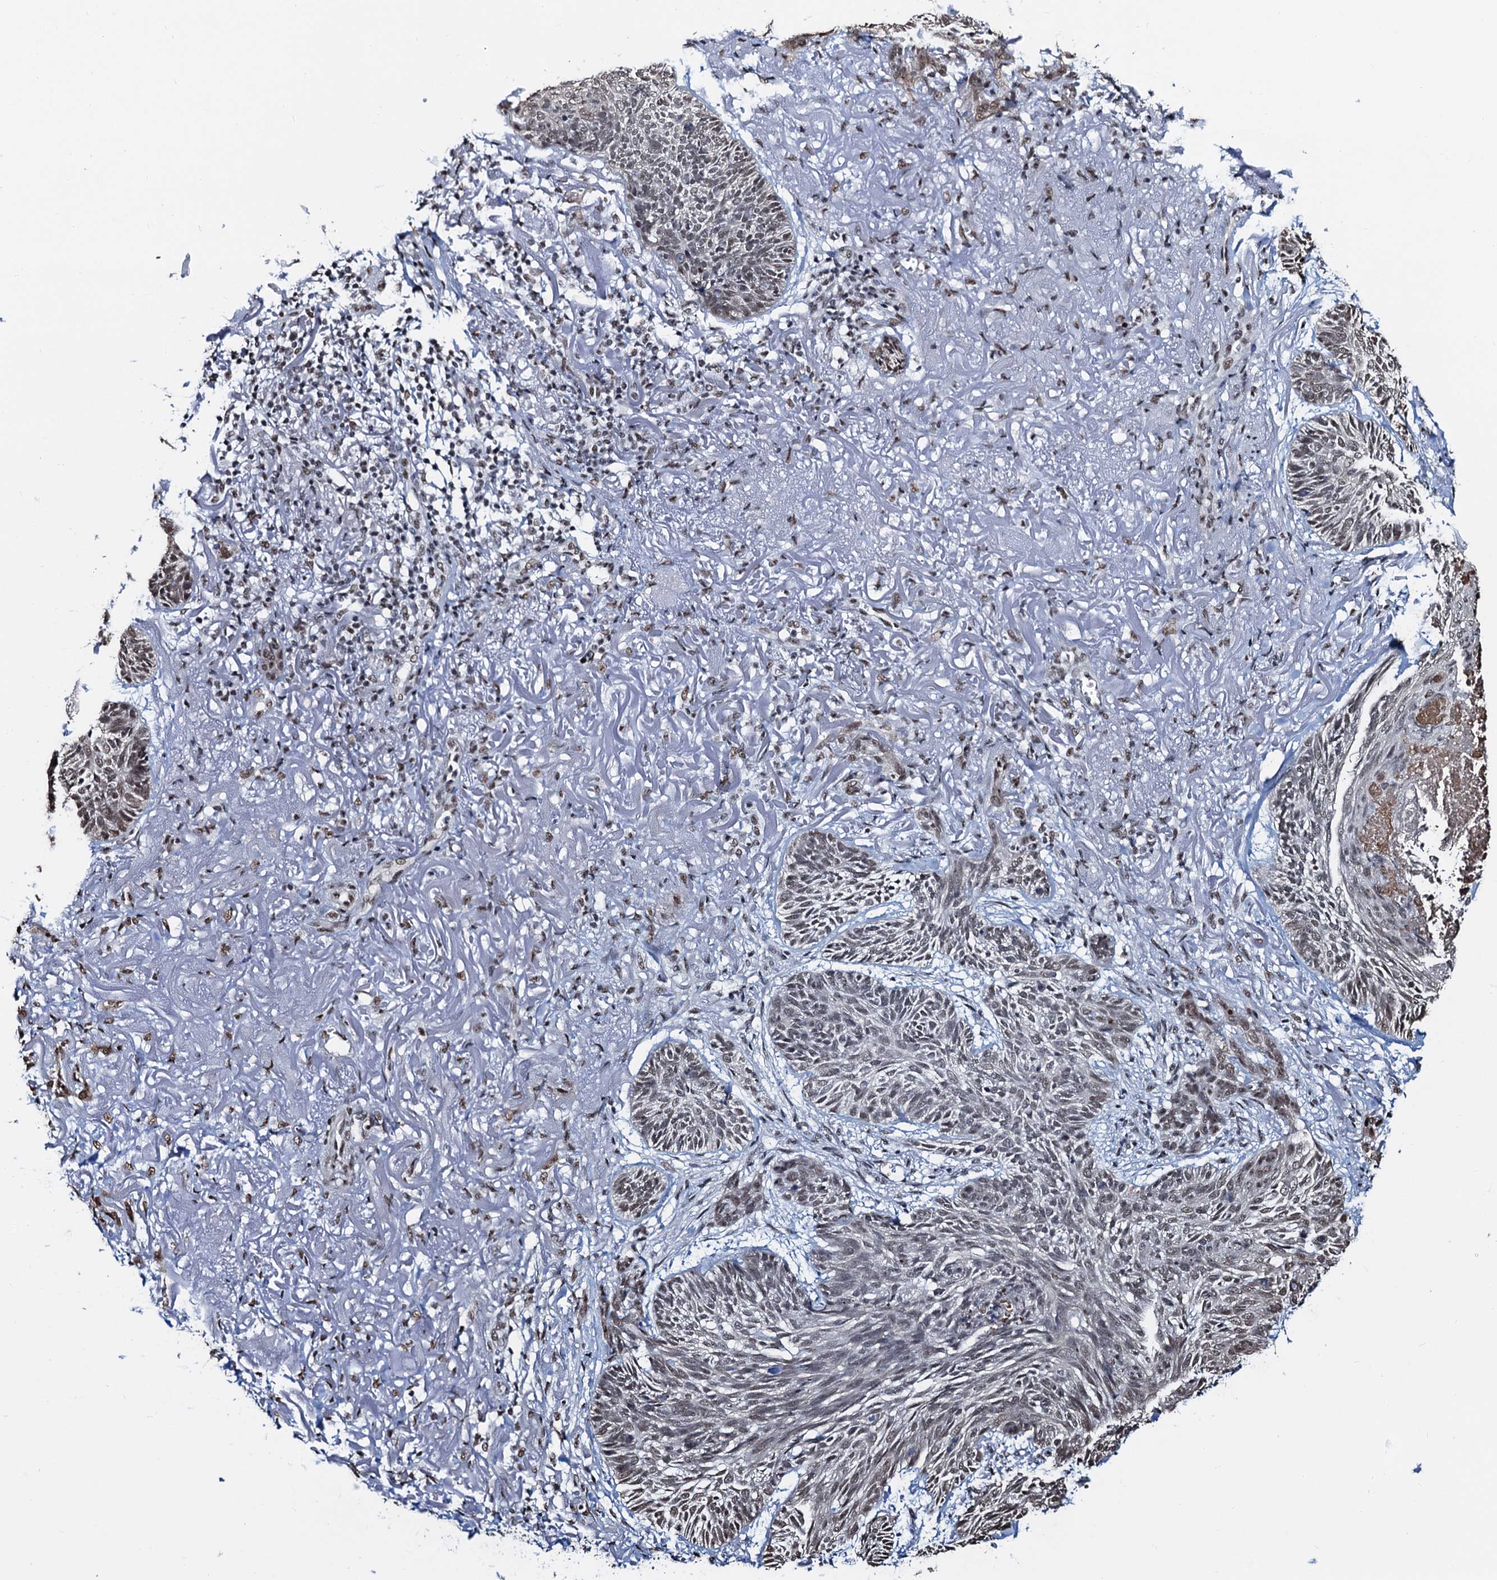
{"staining": {"intensity": "weak", "quantity": "25%-75%", "location": "nuclear"}, "tissue": "skin cancer", "cell_type": "Tumor cells", "image_type": "cancer", "snomed": [{"axis": "morphology", "description": "Normal tissue, NOS"}, {"axis": "morphology", "description": "Basal cell carcinoma"}, {"axis": "topography", "description": "Skin"}], "caption": "Skin basal cell carcinoma tissue shows weak nuclear staining in about 25%-75% of tumor cells, visualized by immunohistochemistry.", "gene": "ZNF609", "patient": {"sex": "male", "age": 66}}